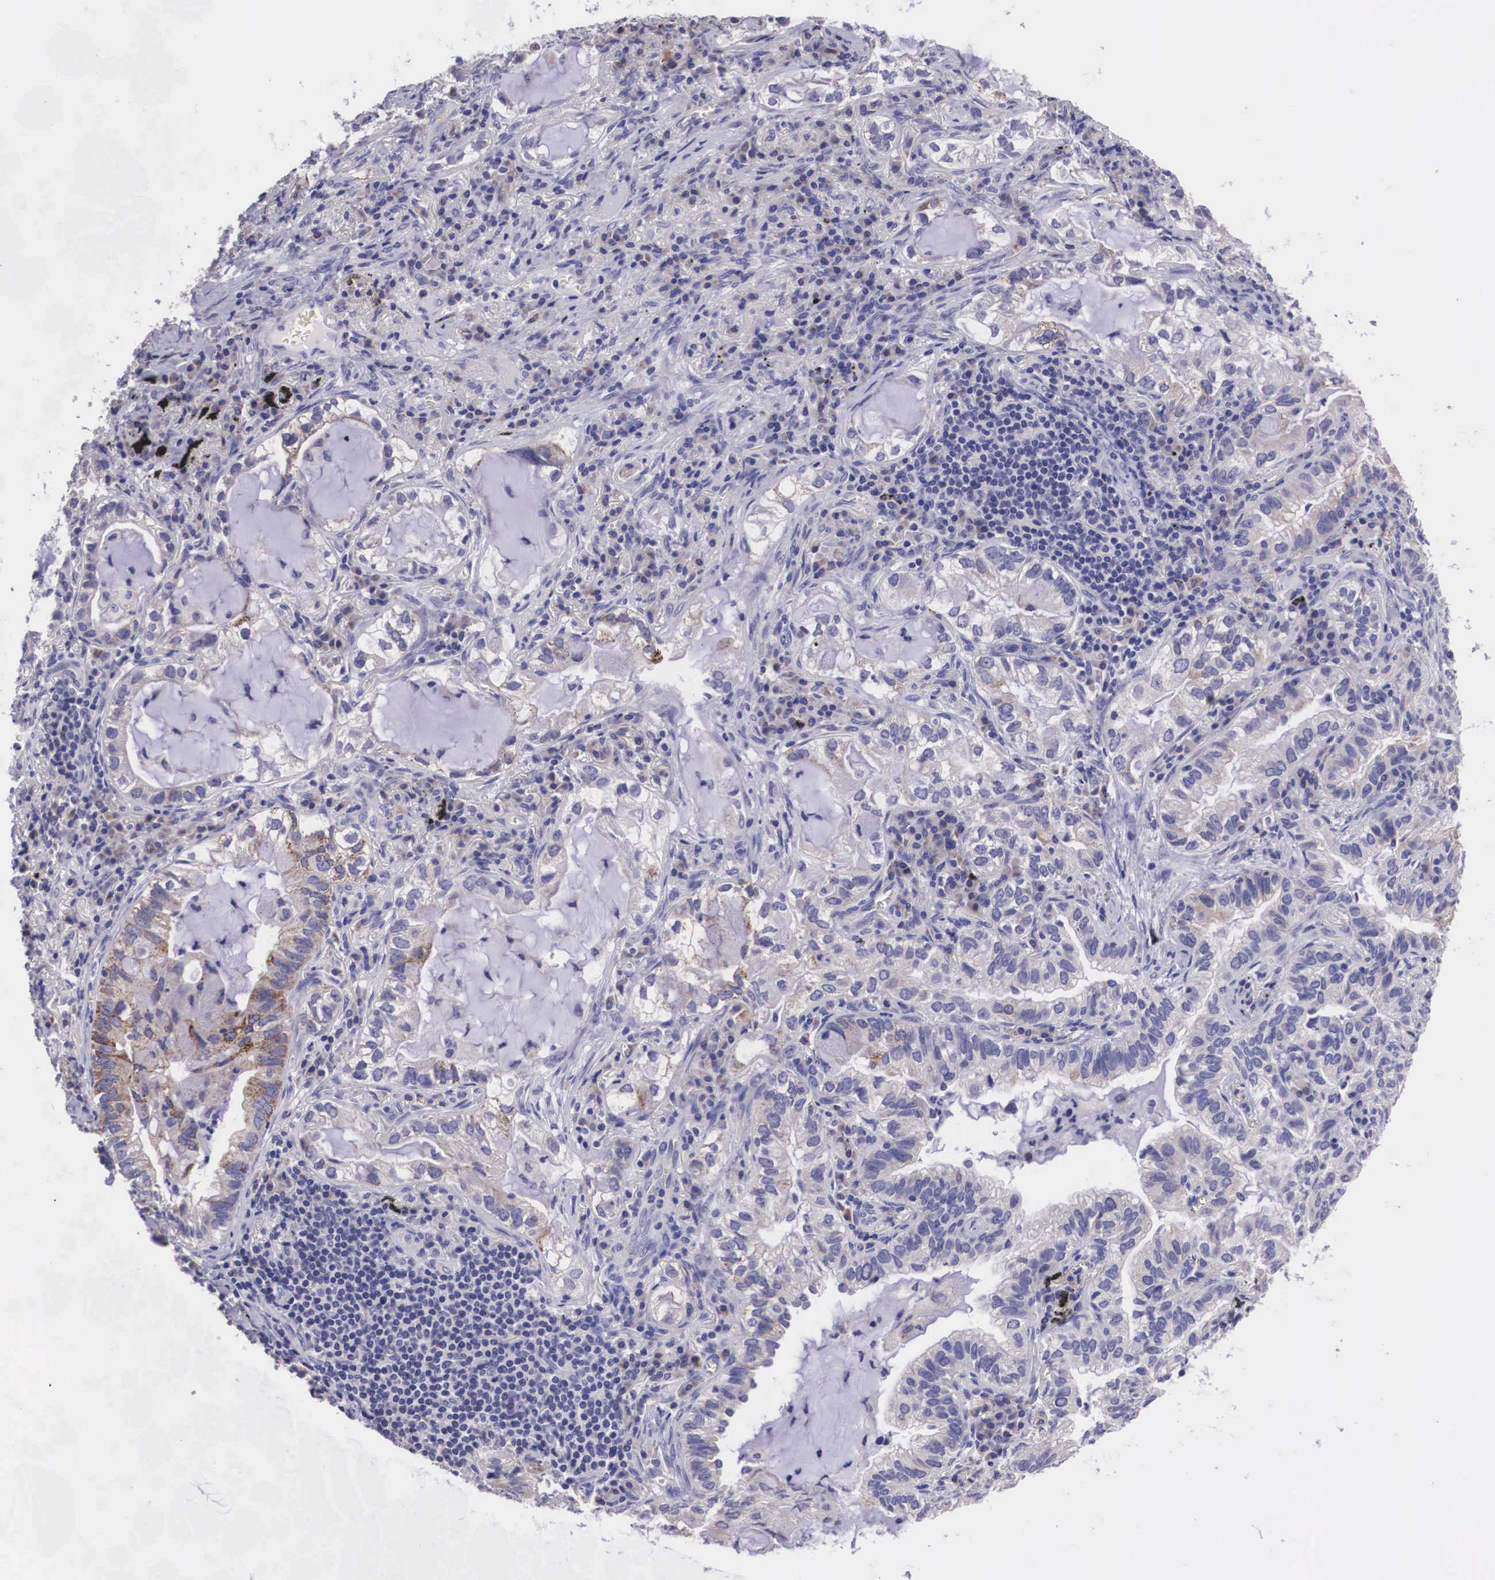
{"staining": {"intensity": "weak", "quantity": "<25%", "location": "cytoplasmic/membranous"}, "tissue": "lung cancer", "cell_type": "Tumor cells", "image_type": "cancer", "snomed": [{"axis": "morphology", "description": "Adenocarcinoma, NOS"}, {"axis": "topography", "description": "Lung"}], "caption": "High power microscopy histopathology image of an IHC micrograph of lung cancer (adenocarcinoma), revealing no significant positivity in tumor cells.", "gene": "ARG2", "patient": {"sex": "female", "age": 50}}